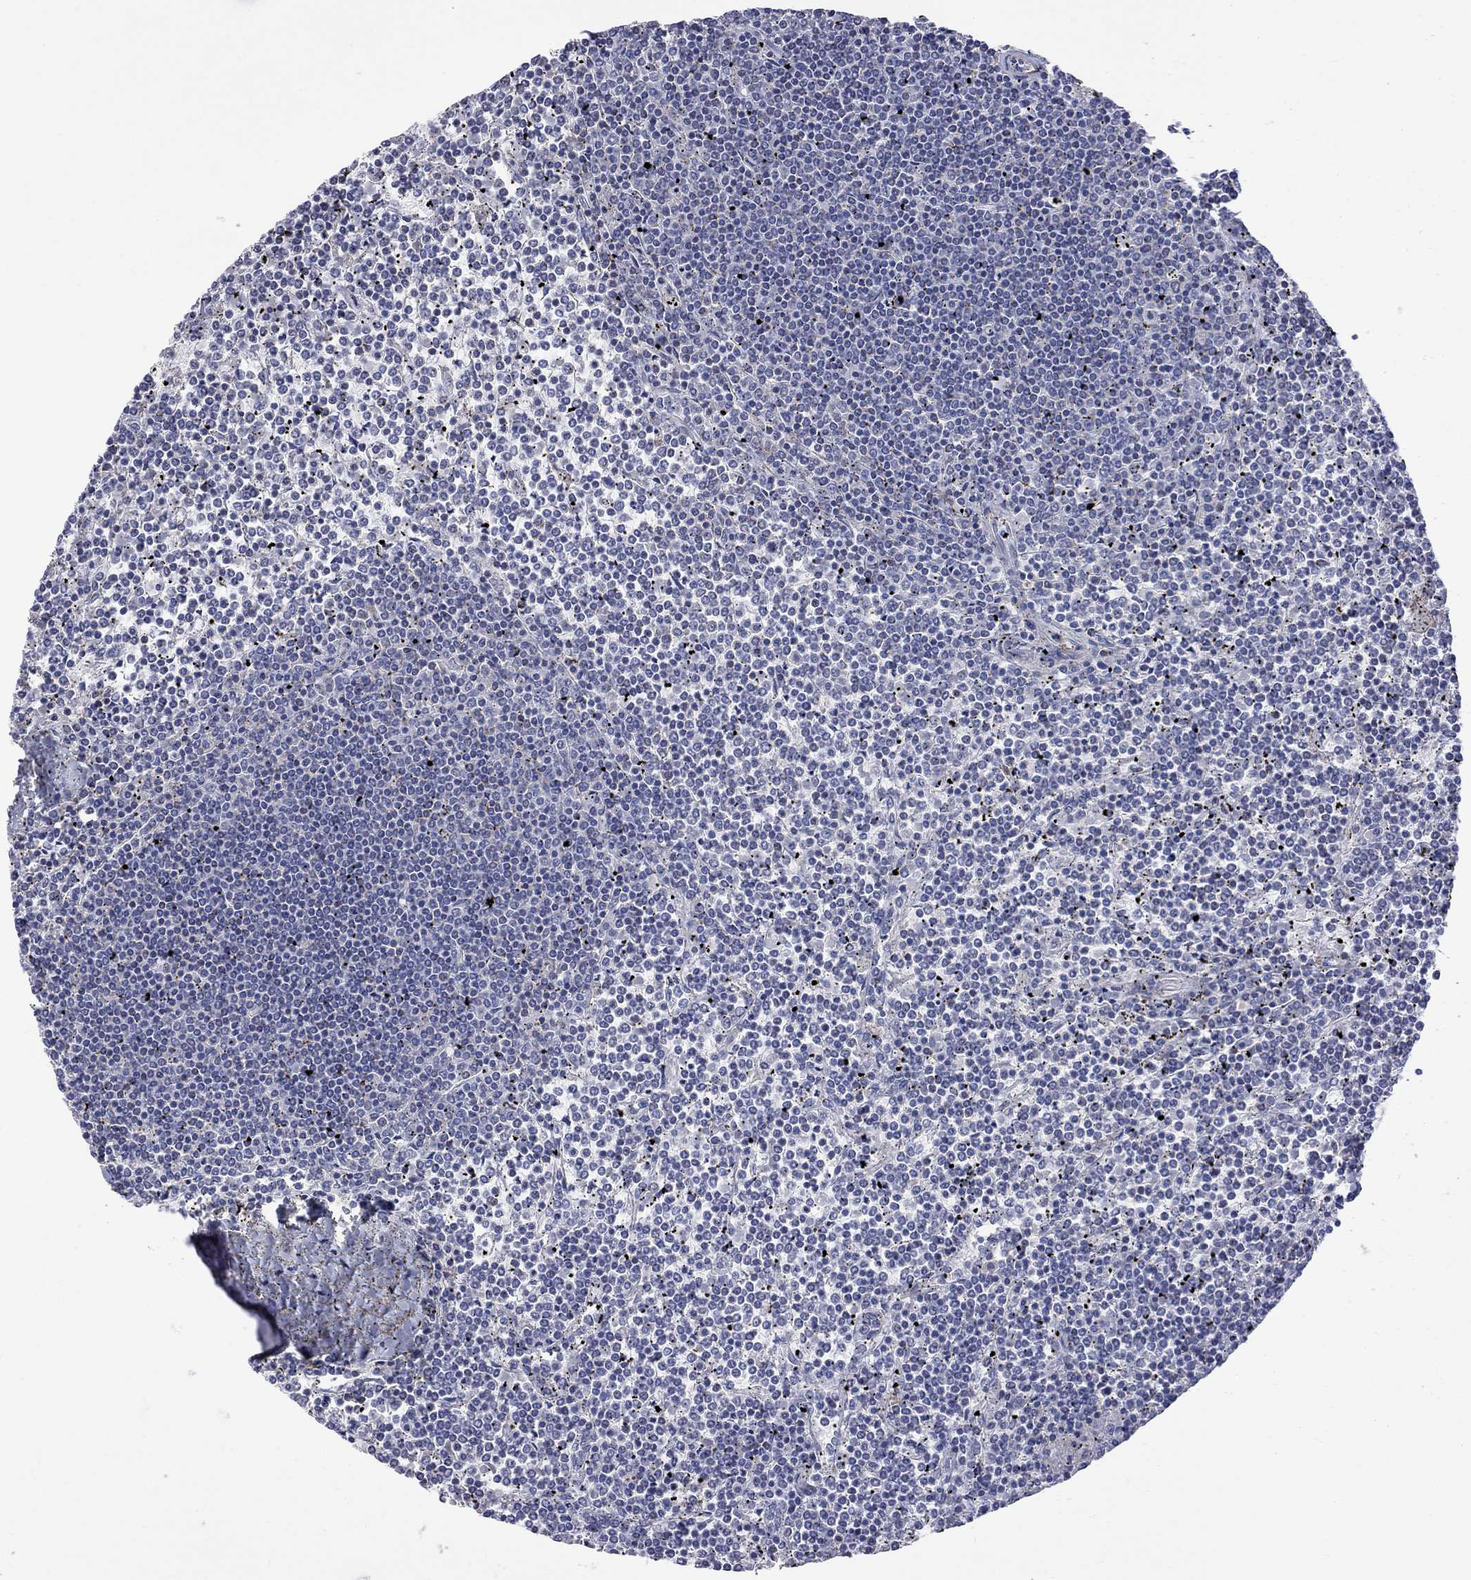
{"staining": {"intensity": "negative", "quantity": "none", "location": "none"}, "tissue": "lymphoma", "cell_type": "Tumor cells", "image_type": "cancer", "snomed": [{"axis": "morphology", "description": "Malignant lymphoma, non-Hodgkin's type, Low grade"}, {"axis": "topography", "description": "Spleen"}], "caption": "The immunohistochemistry histopathology image has no significant expression in tumor cells of lymphoma tissue.", "gene": "S100A3", "patient": {"sex": "female", "age": 19}}